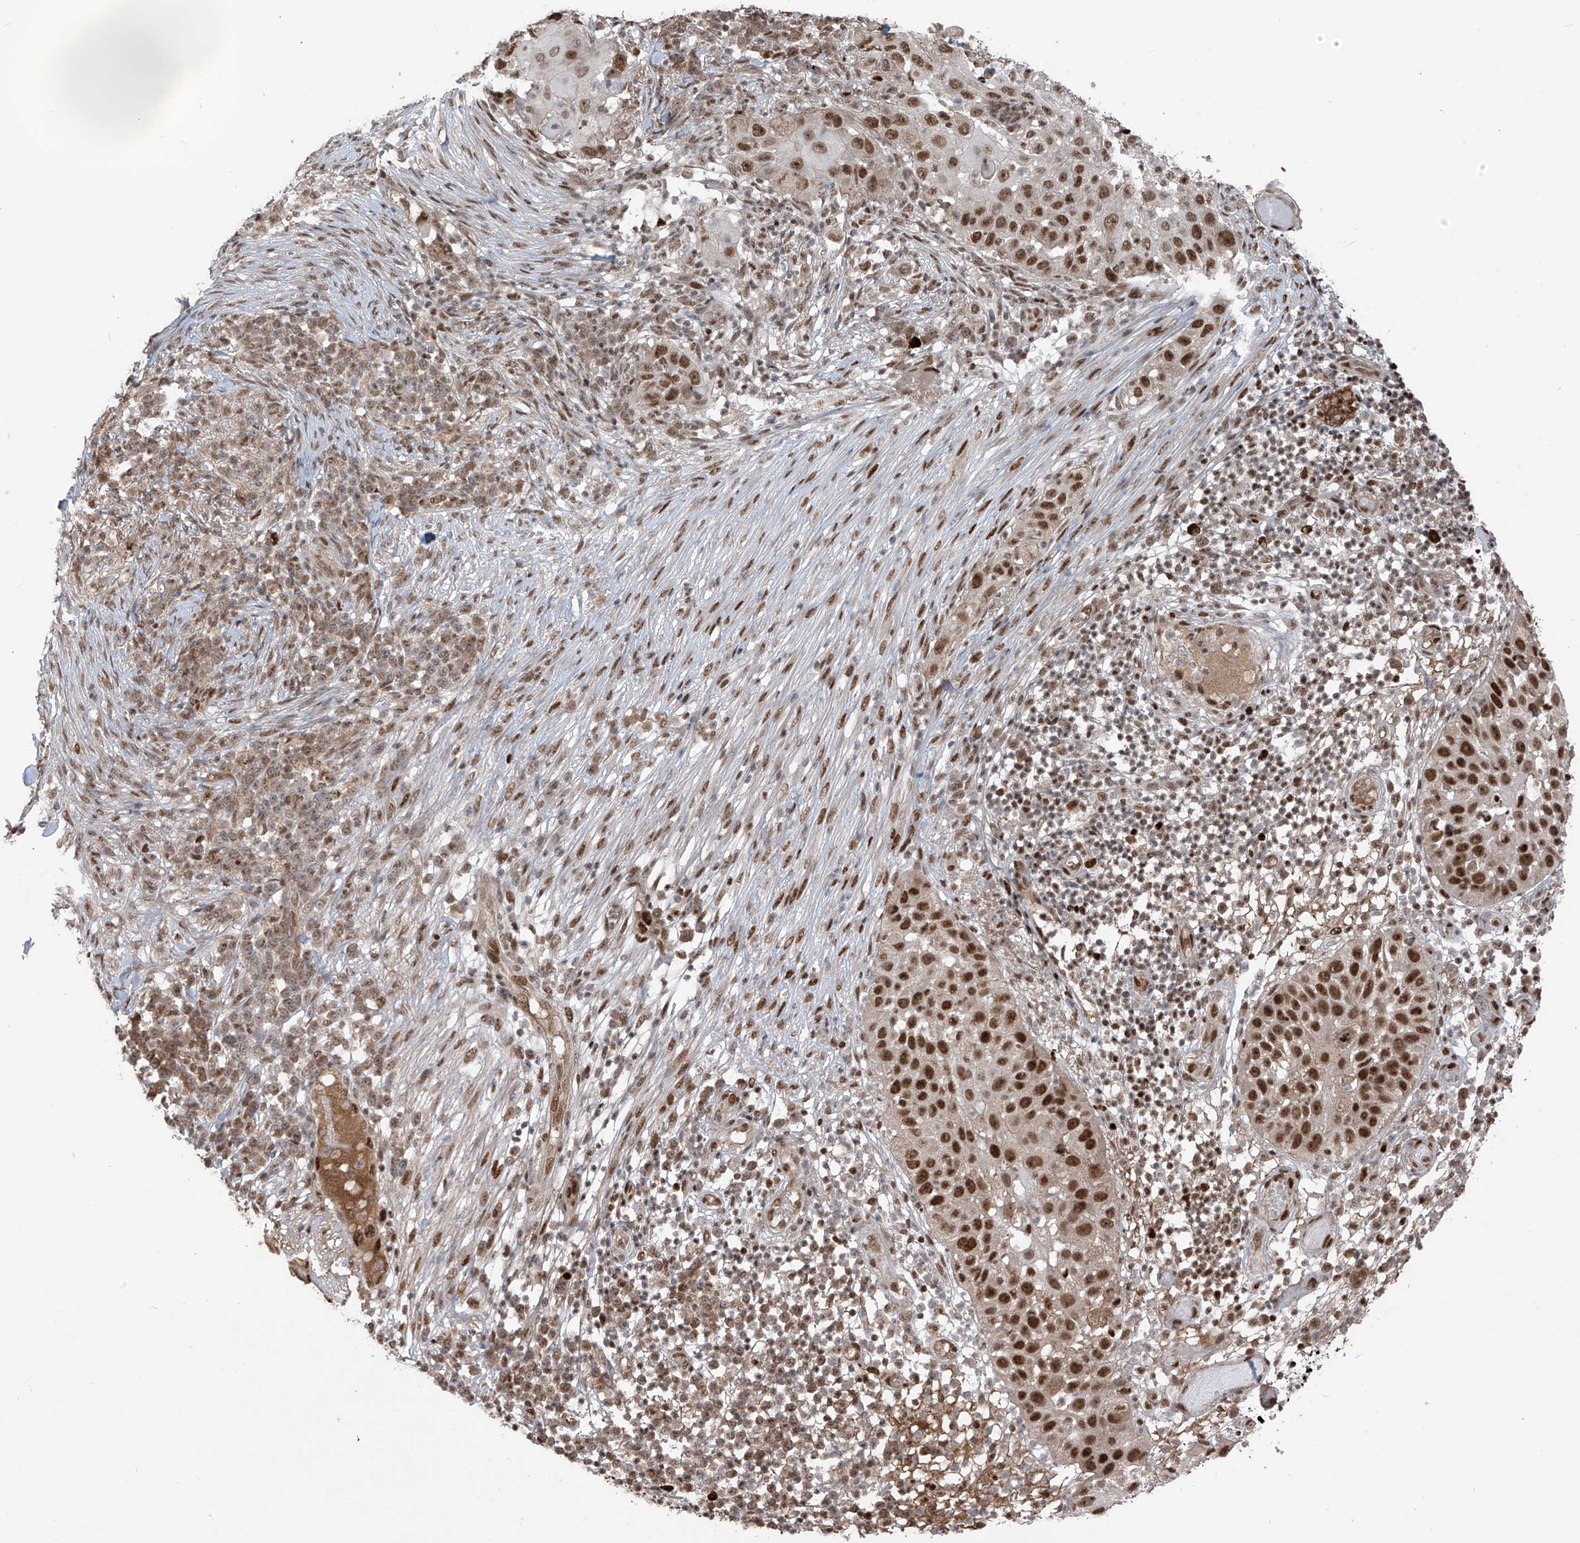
{"staining": {"intensity": "strong", "quantity": ">75%", "location": "nuclear"}, "tissue": "skin cancer", "cell_type": "Tumor cells", "image_type": "cancer", "snomed": [{"axis": "morphology", "description": "Squamous cell carcinoma, NOS"}, {"axis": "topography", "description": "Skin"}], "caption": "Strong nuclear staining is seen in approximately >75% of tumor cells in skin squamous cell carcinoma. The protein is stained brown, and the nuclei are stained in blue (DAB (3,3'-diaminobenzidine) IHC with brightfield microscopy, high magnification).", "gene": "ARHGEF3", "patient": {"sex": "female", "age": 44}}